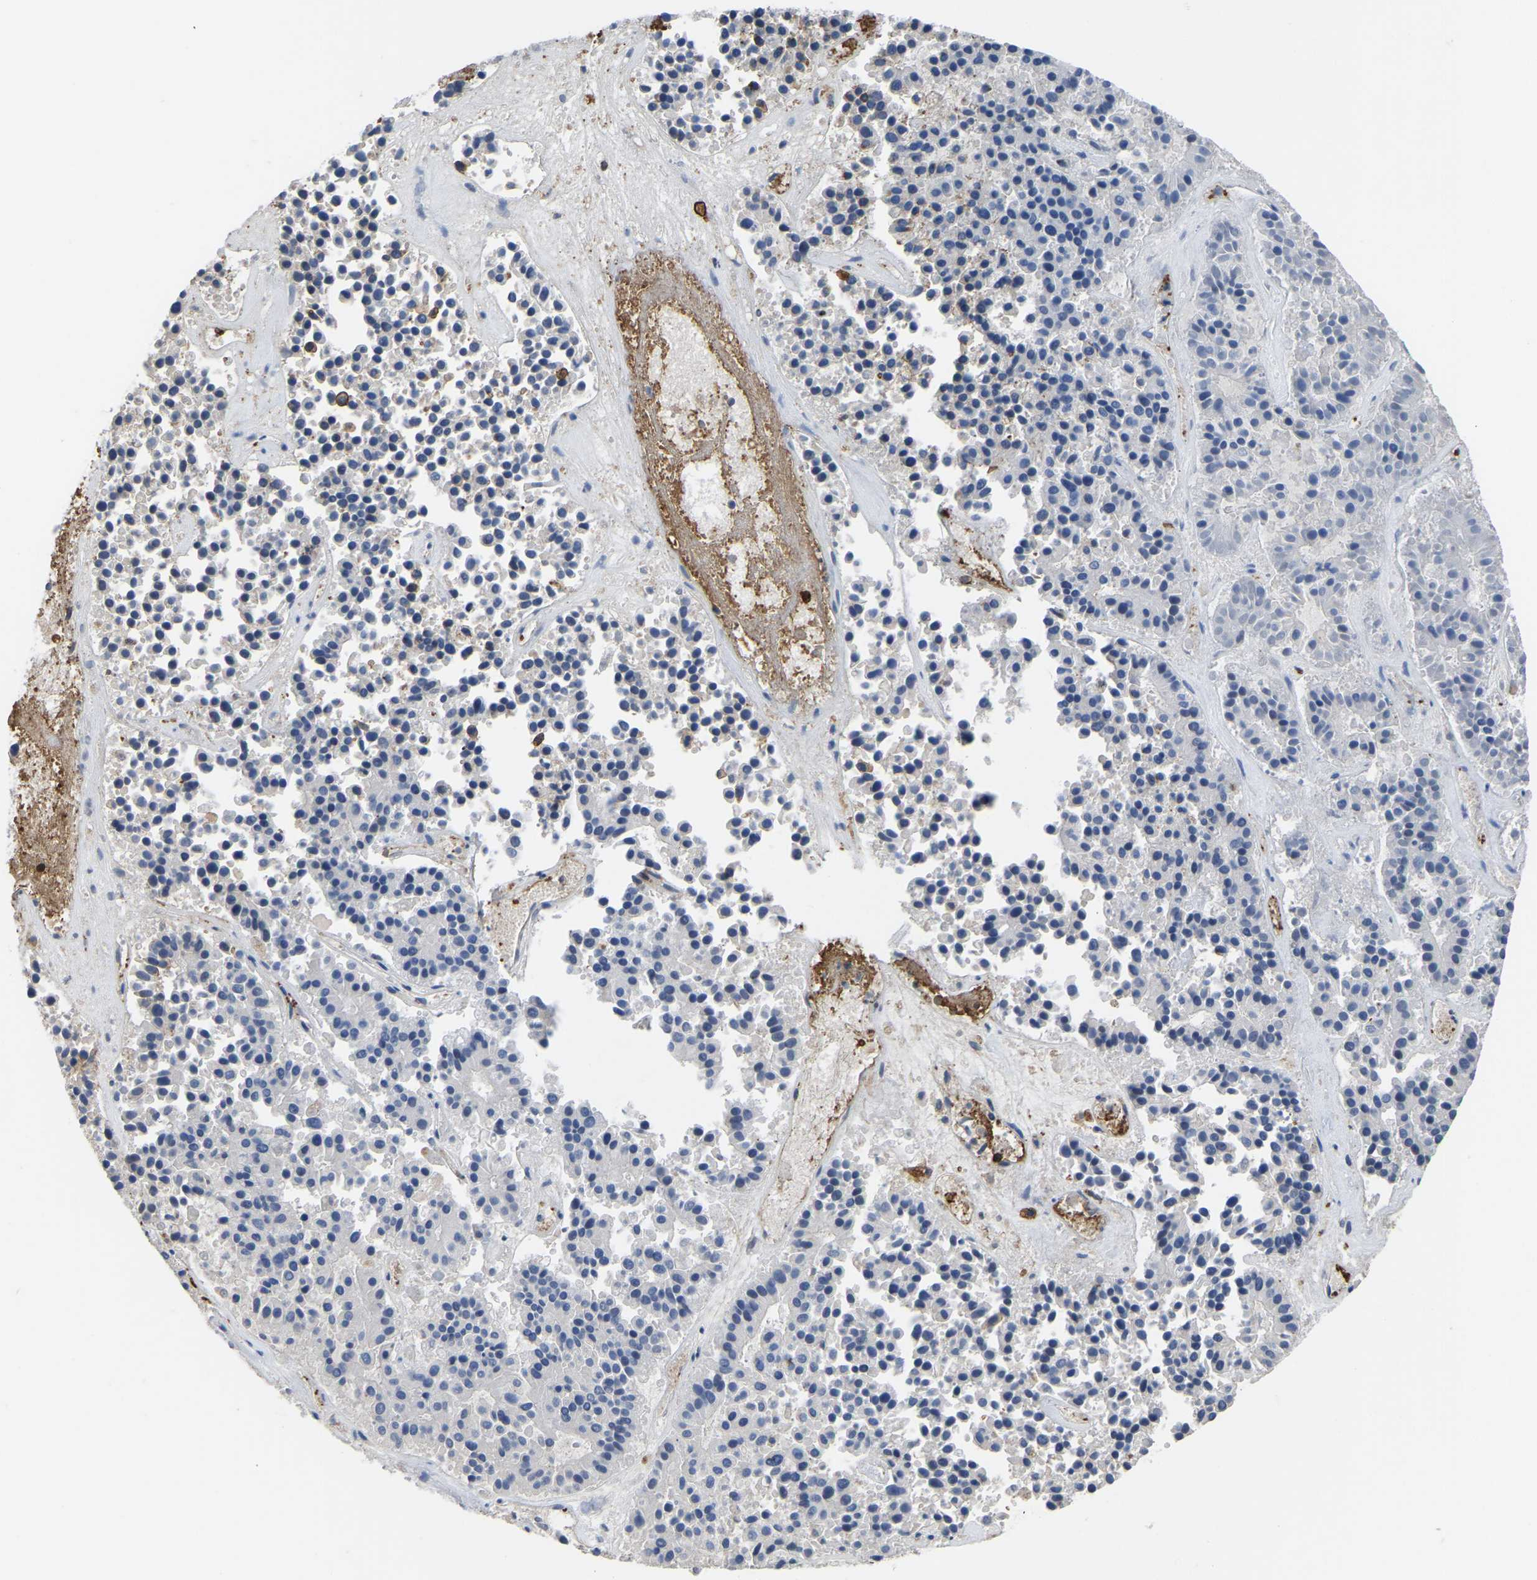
{"staining": {"intensity": "negative", "quantity": "none", "location": "none"}, "tissue": "pancreatic cancer", "cell_type": "Tumor cells", "image_type": "cancer", "snomed": [{"axis": "morphology", "description": "Adenocarcinoma, NOS"}, {"axis": "topography", "description": "Pancreas"}], "caption": "Pancreatic cancer (adenocarcinoma) was stained to show a protein in brown. There is no significant expression in tumor cells.", "gene": "ZNF449", "patient": {"sex": "male", "age": 50}}